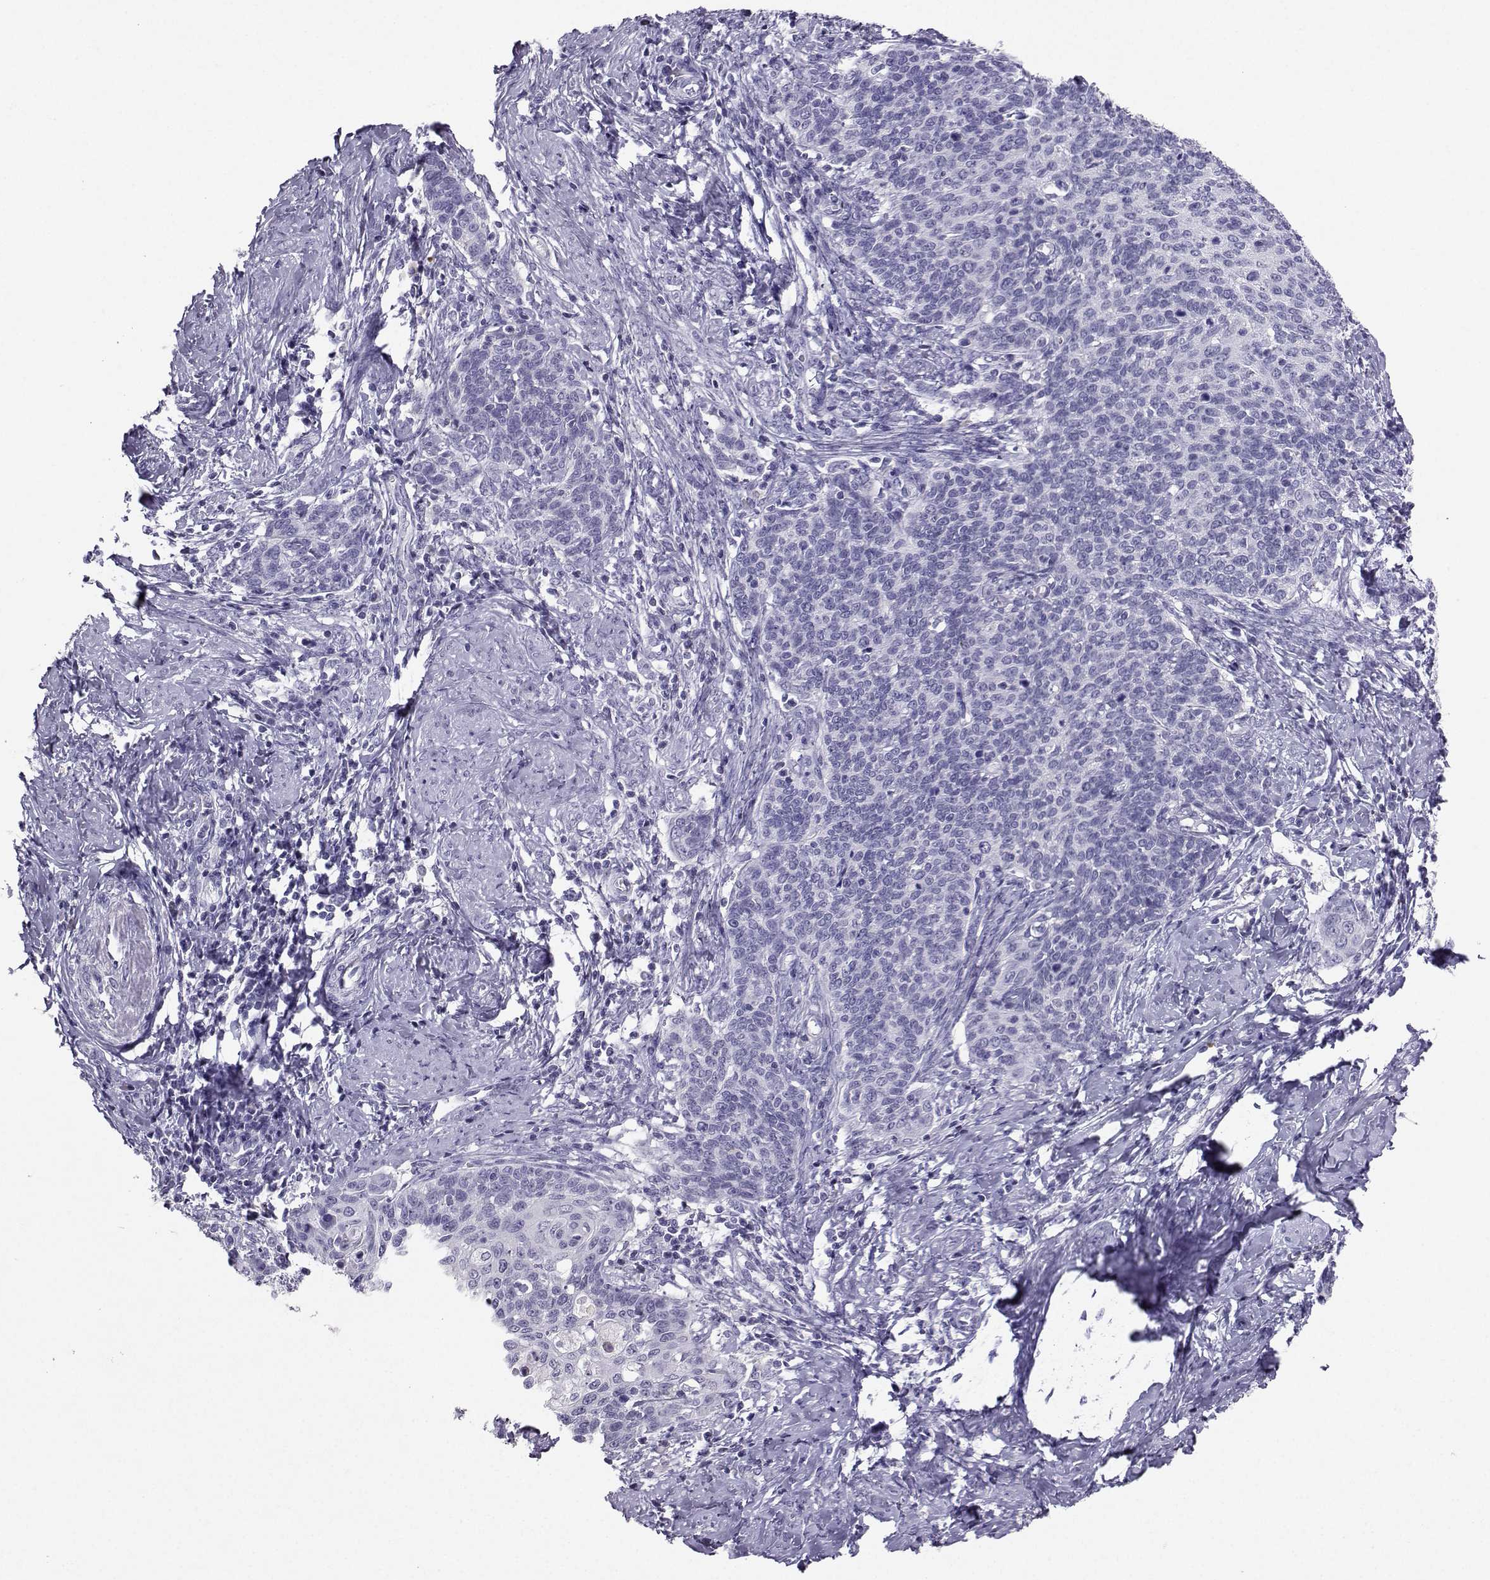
{"staining": {"intensity": "negative", "quantity": "none", "location": "none"}, "tissue": "cervical cancer", "cell_type": "Tumor cells", "image_type": "cancer", "snomed": [{"axis": "morphology", "description": "Normal tissue, NOS"}, {"axis": "morphology", "description": "Squamous cell carcinoma, NOS"}, {"axis": "topography", "description": "Cervix"}], "caption": "Immunohistochemistry (IHC) photomicrograph of neoplastic tissue: human squamous cell carcinoma (cervical) stained with DAB (3,3'-diaminobenzidine) shows no significant protein positivity in tumor cells.", "gene": "GRIK4", "patient": {"sex": "female", "age": 39}}